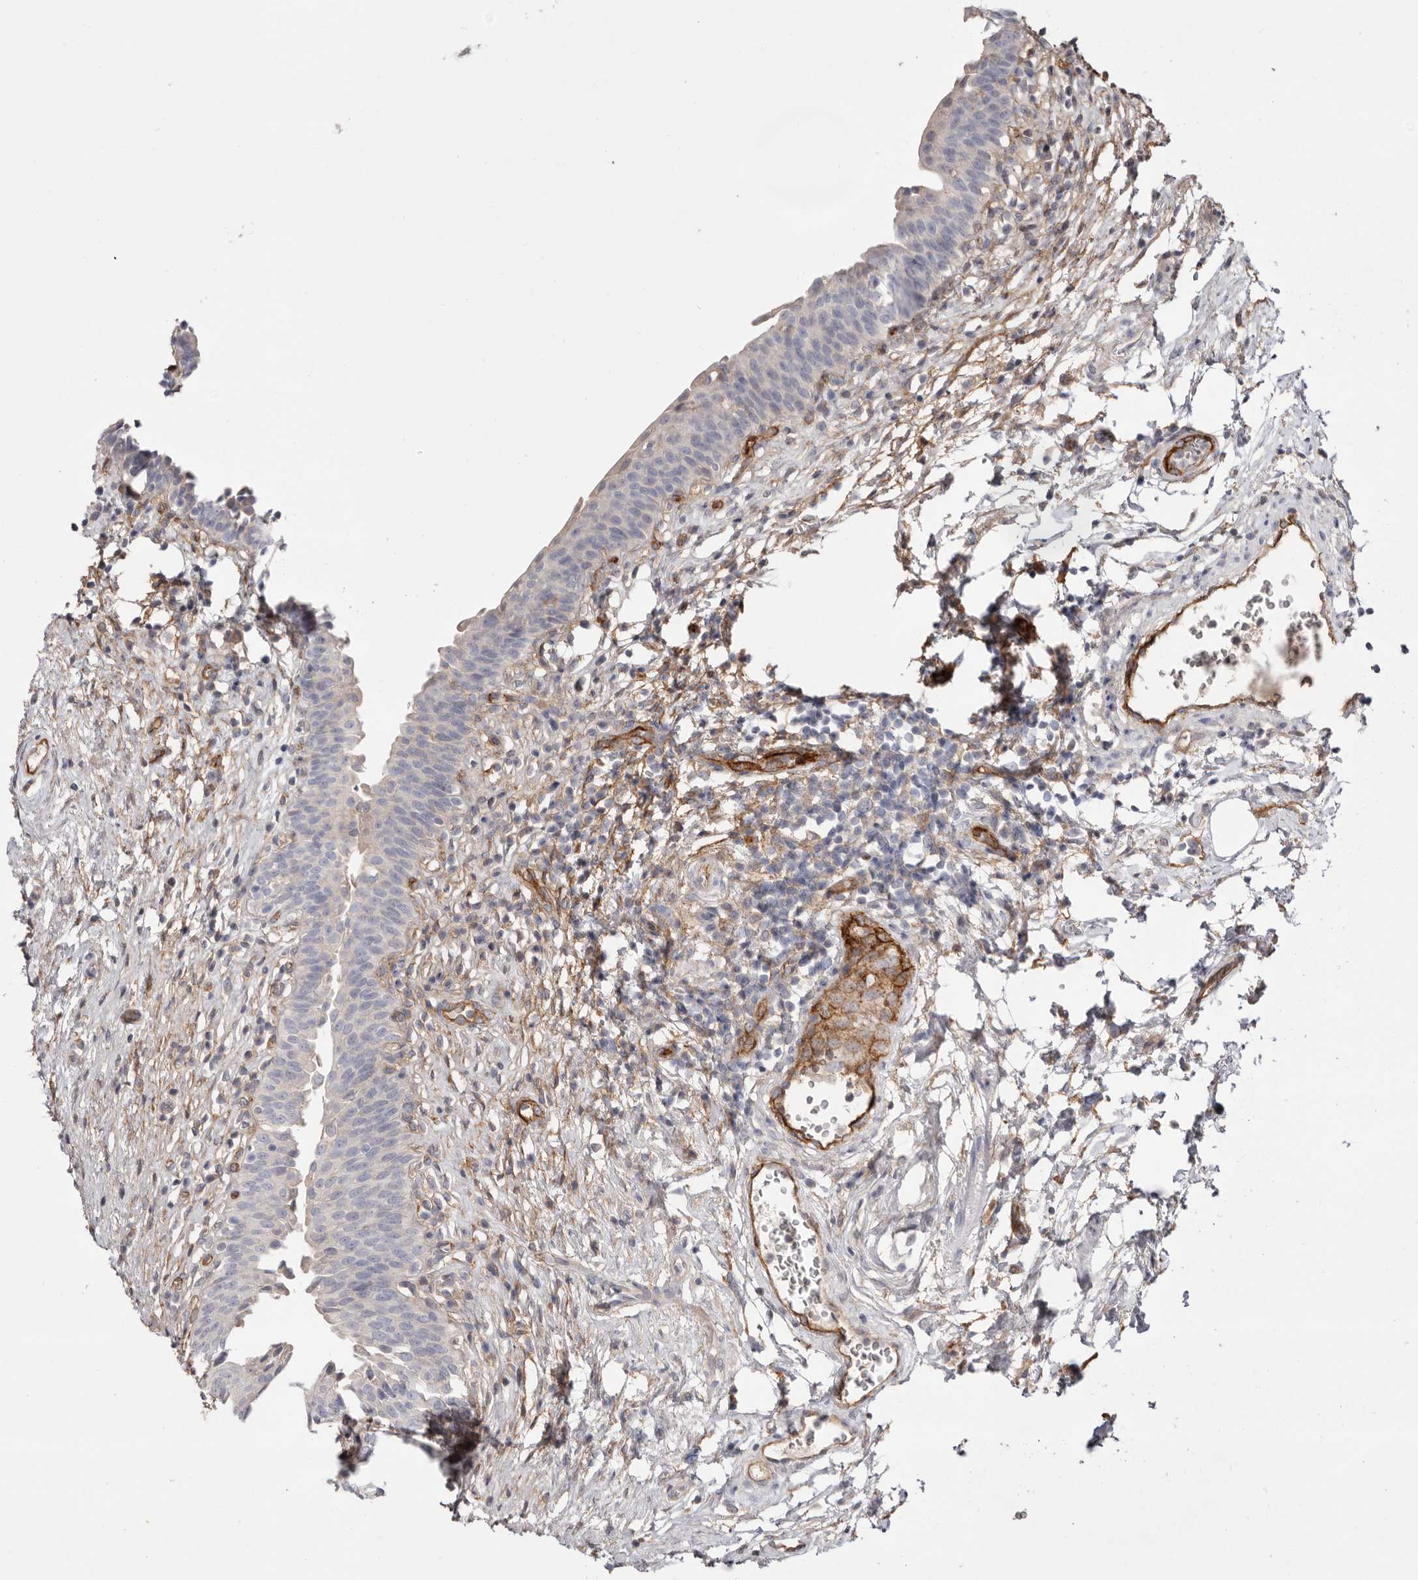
{"staining": {"intensity": "negative", "quantity": "none", "location": "none"}, "tissue": "urinary bladder", "cell_type": "Urothelial cells", "image_type": "normal", "snomed": [{"axis": "morphology", "description": "Normal tissue, NOS"}, {"axis": "topography", "description": "Urinary bladder"}], "caption": "Urinary bladder stained for a protein using immunohistochemistry (IHC) displays no positivity urothelial cells.", "gene": "LRRC66", "patient": {"sex": "male", "age": 83}}